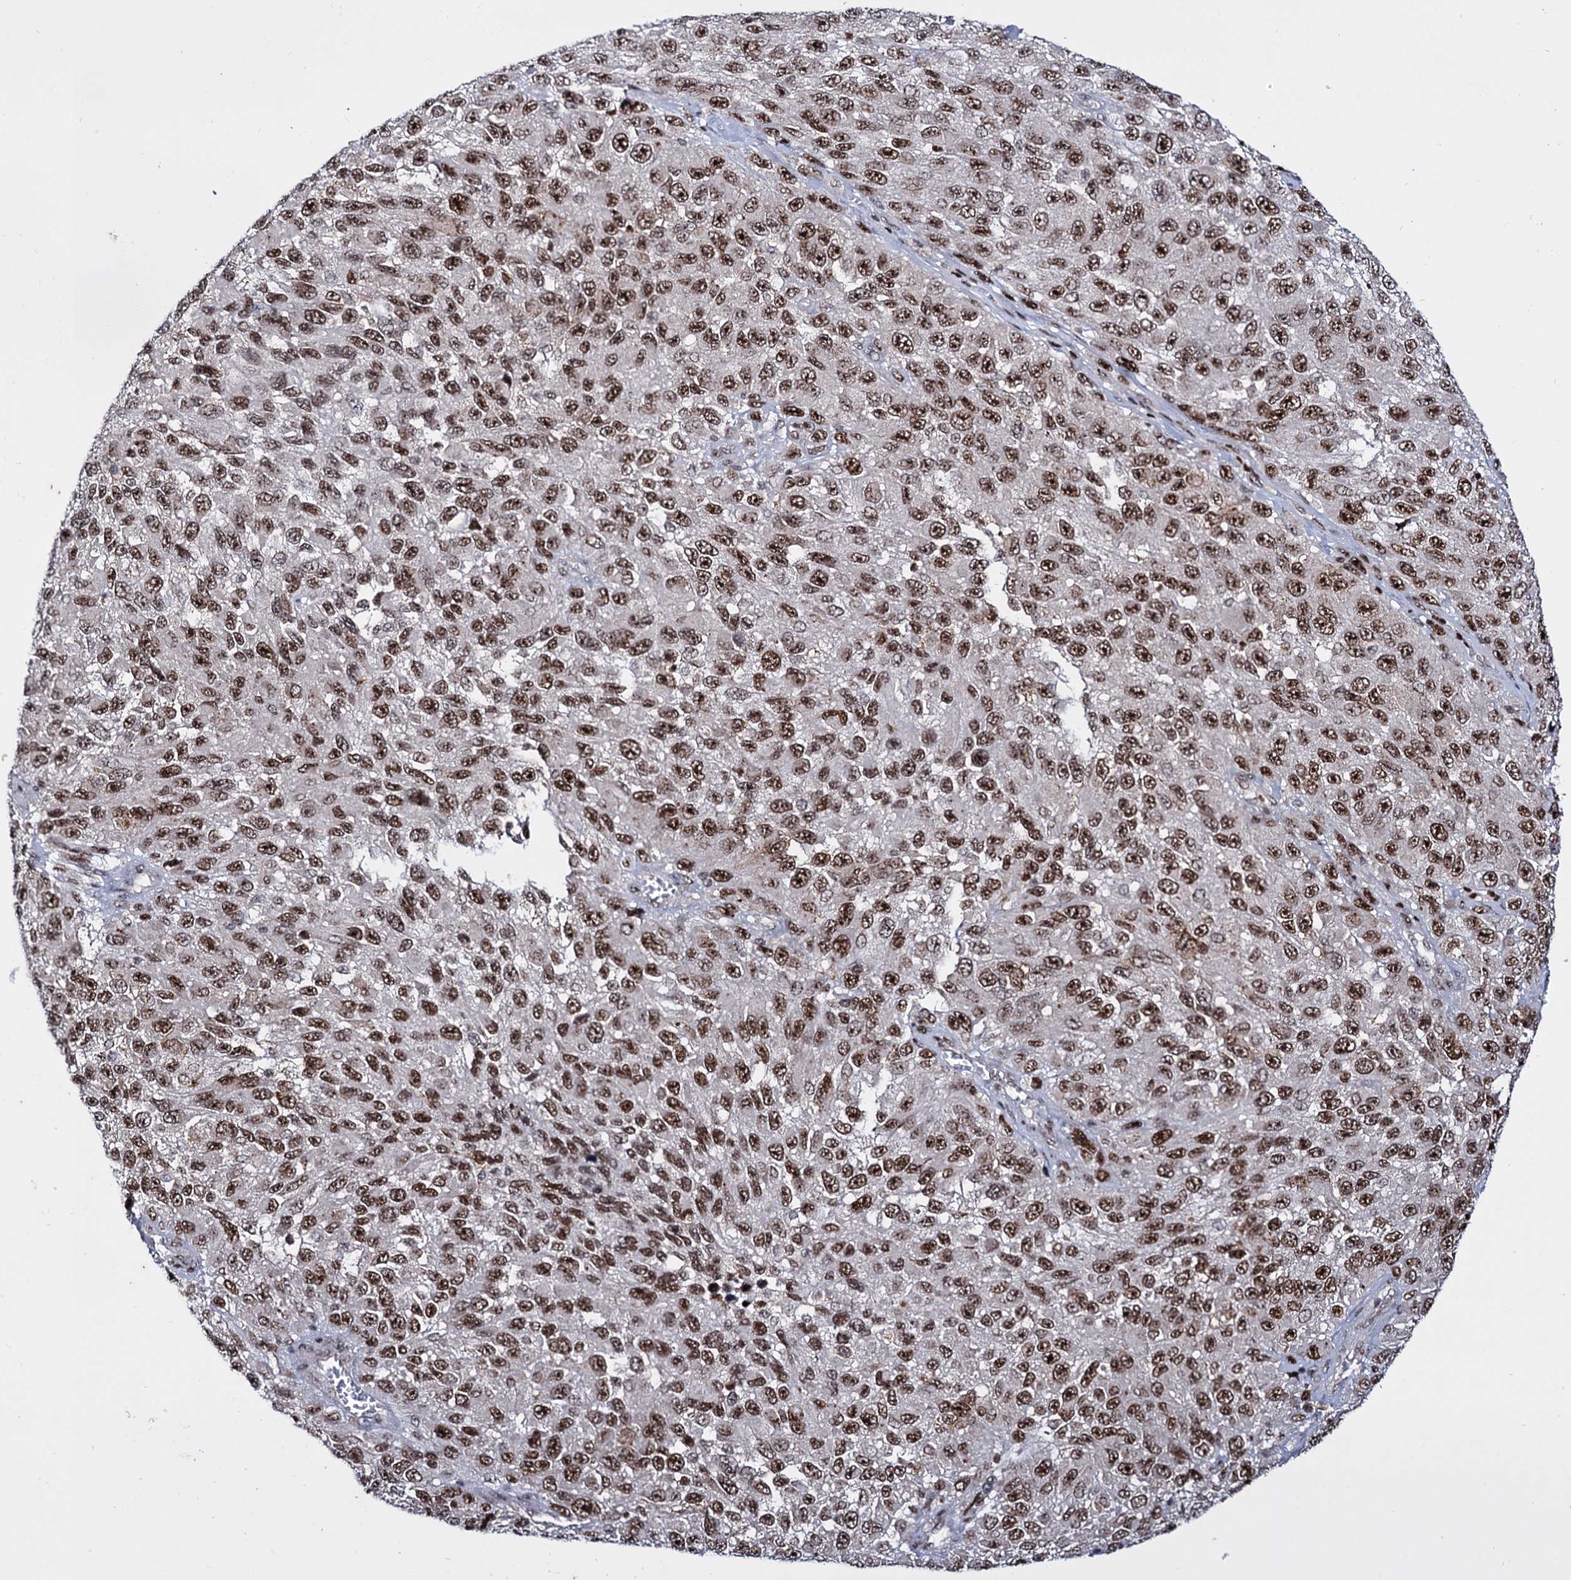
{"staining": {"intensity": "moderate", "quantity": ">75%", "location": "nuclear"}, "tissue": "melanoma", "cell_type": "Tumor cells", "image_type": "cancer", "snomed": [{"axis": "morphology", "description": "Normal tissue, NOS"}, {"axis": "morphology", "description": "Malignant melanoma, NOS"}, {"axis": "topography", "description": "Skin"}], "caption": "Protein expression analysis of malignant melanoma reveals moderate nuclear staining in about >75% of tumor cells.", "gene": "SMCHD1", "patient": {"sex": "female", "age": 96}}